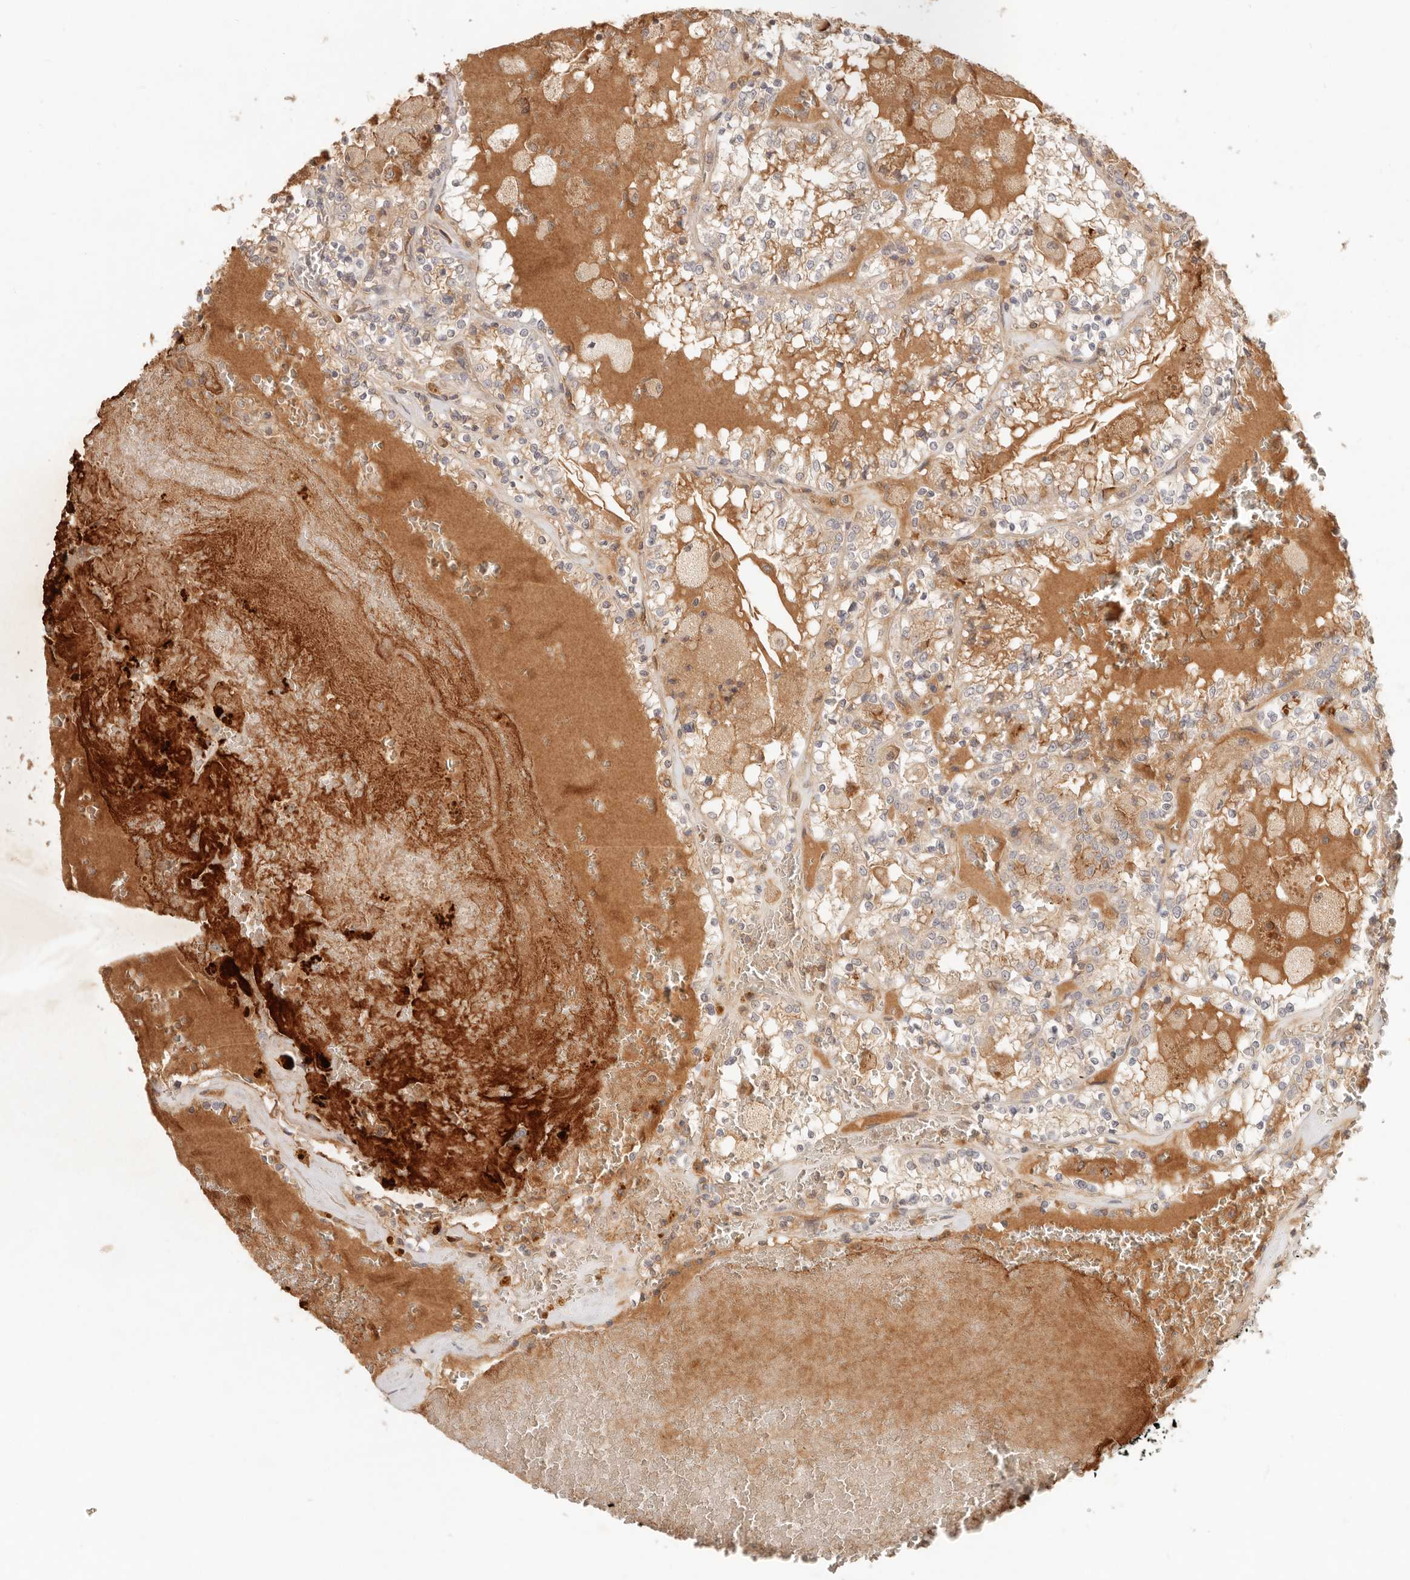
{"staining": {"intensity": "weak", "quantity": "25%-75%", "location": "cytoplasmic/membranous"}, "tissue": "renal cancer", "cell_type": "Tumor cells", "image_type": "cancer", "snomed": [{"axis": "morphology", "description": "Adenocarcinoma, NOS"}, {"axis": "topography", "description": "Kidney"}], "caption": "High-magnification brightfield microscopy of renal cancer stained with DAB (3,3'-diaminobenzidine) (brown) and counterstained with hematoxylin (blue). tumor cells exhibit weak cytoplasmic/membranous expression is seen in about25%-75% of cells.", "gene": "NECAP2", "patient": {"sex": "female", "age": 56}}